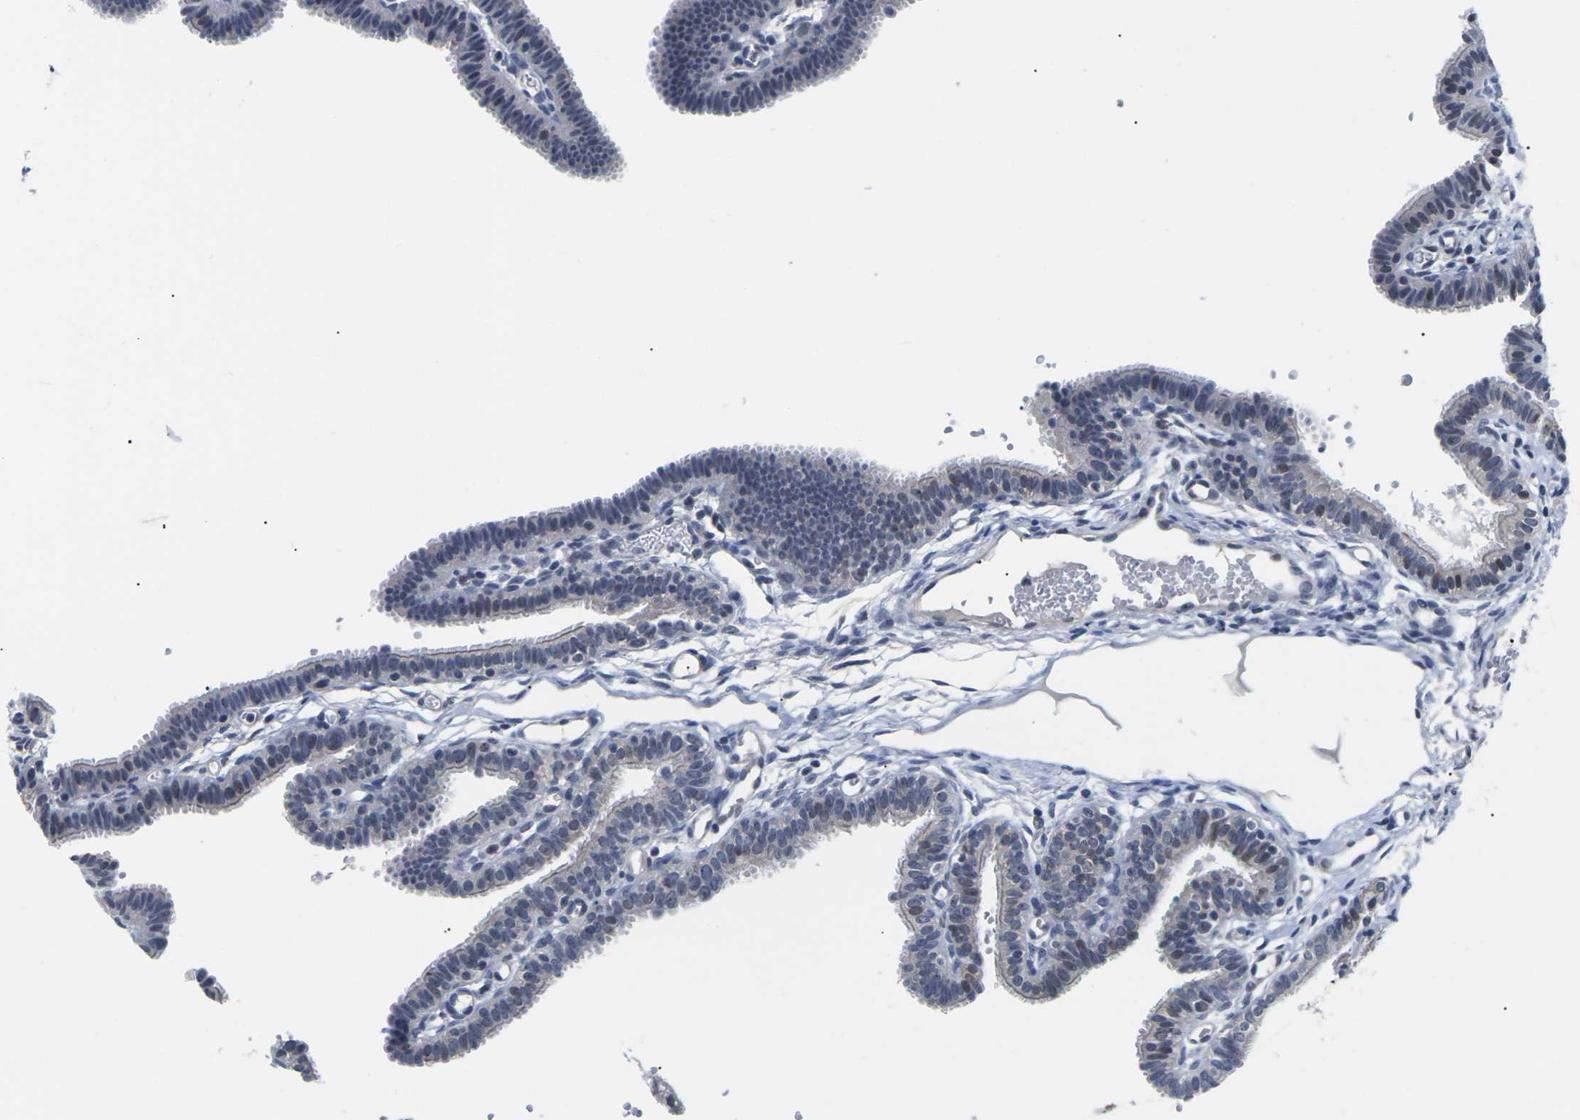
{"staining": {"intensity": "negative", "quantity": "none", "location": "none"}, "tissue": "fallopian tube", "cell_type": "Glandular cells", "image_type": "normal", "snomed": [{"axis": "morphology", "description": "Normal tissue, NOS"}, {"axis": "topography", "description": "Fallopian tube"}, {"axis": "topography", "description": "Placenta"}], "caption": "IHC of unremarkable fallopian tube shows no positivity in glandular cells.", "gene": "ST6GAL2", "patient": {"sex": "female", "age": 34}}